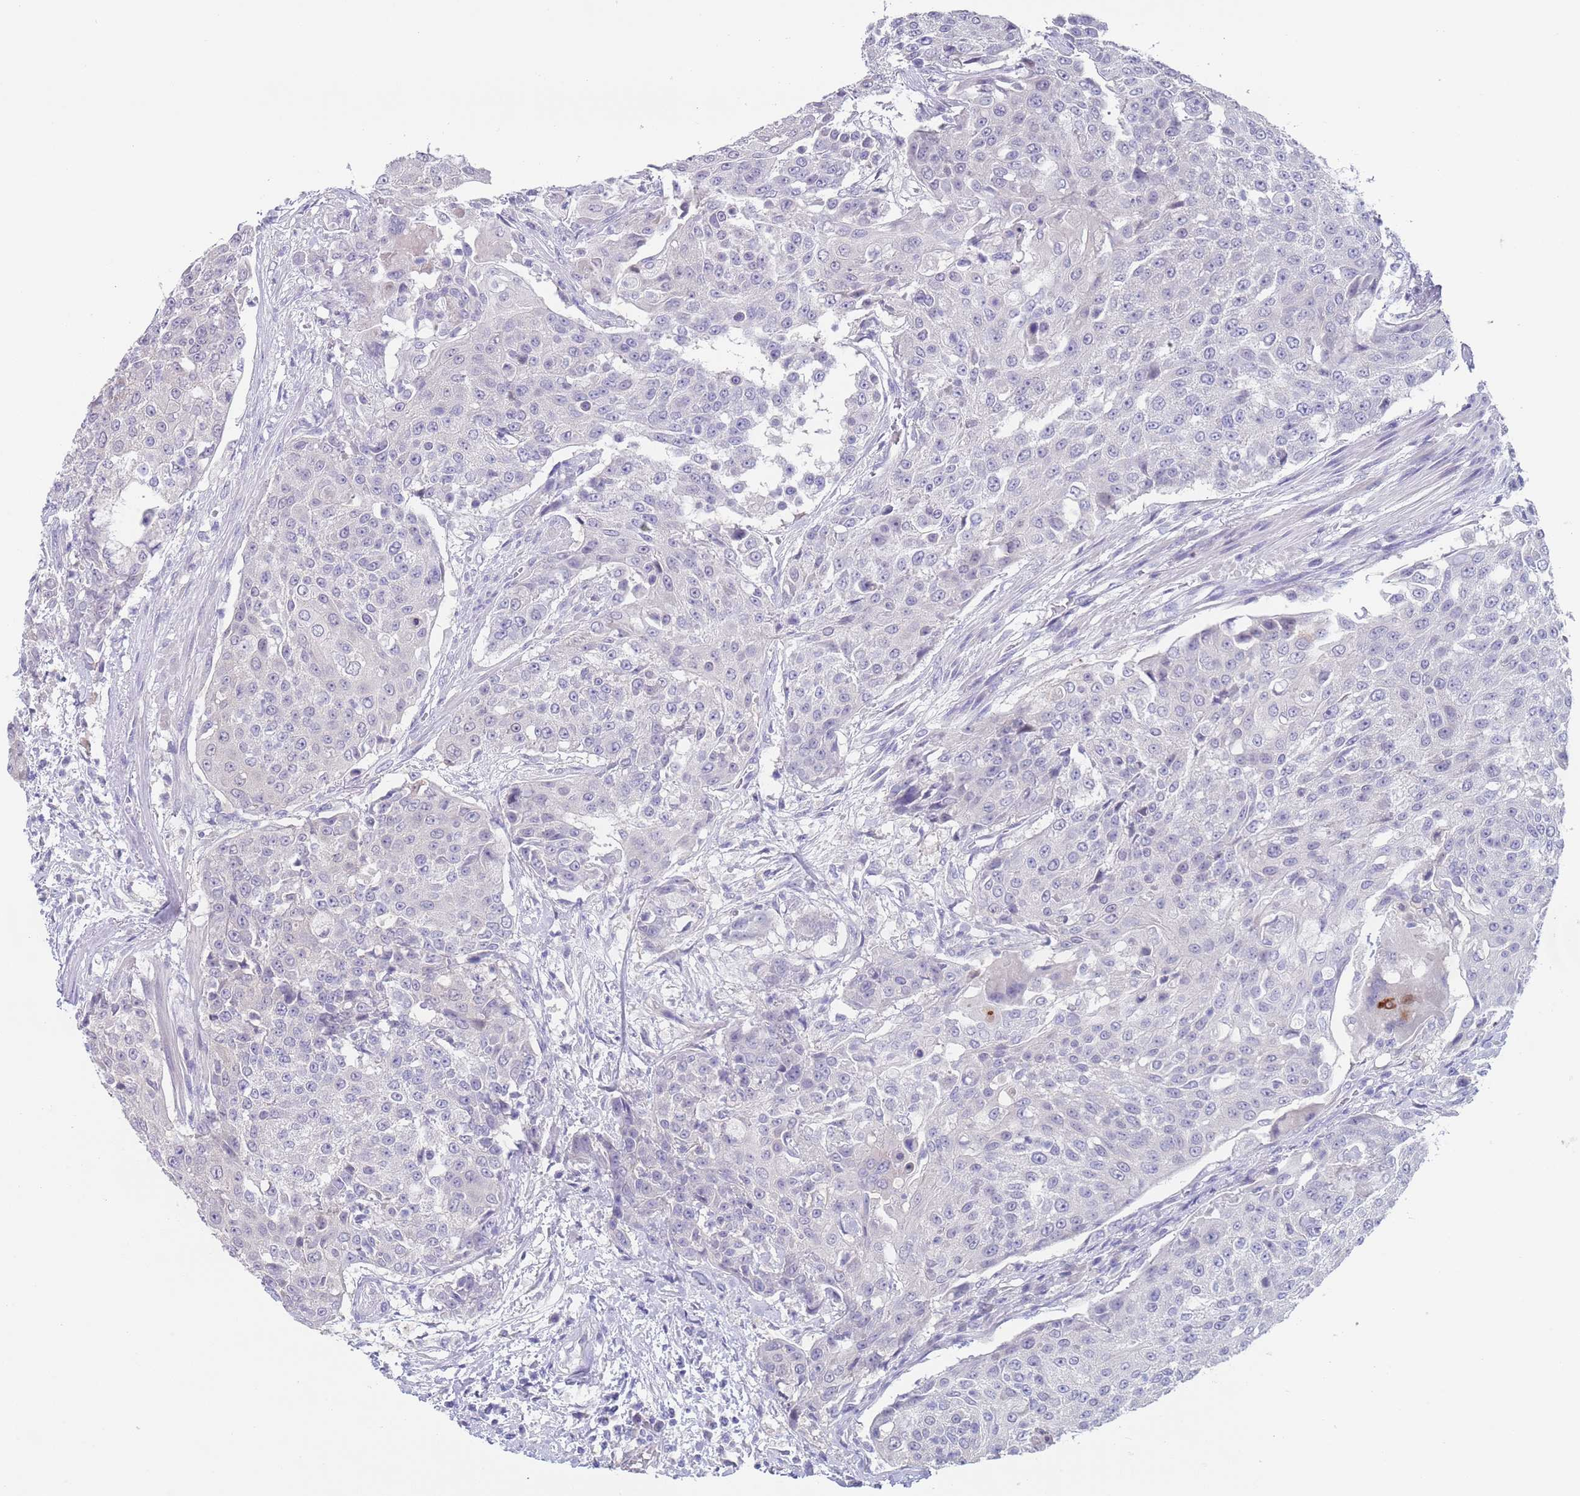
{"staining": {"intensity": "negative", "quantity": "none", "location": "none"}, "tissue": "urothelial cancer", "cell_type": "Tumor cells", "image_type": "cancer", "snomed": [{"axis": "morphology", "description": "Urothelial carcinoma, High grade"}, {"axis": "topography", "description": "Urinary bladder"}], "caption": "Urothelial cancer stained for a protein using immunohistochemistry reveals no expression tumor cells.", "gene": "SPIRE2", "patient": {"sex": "female", "age": 63}}